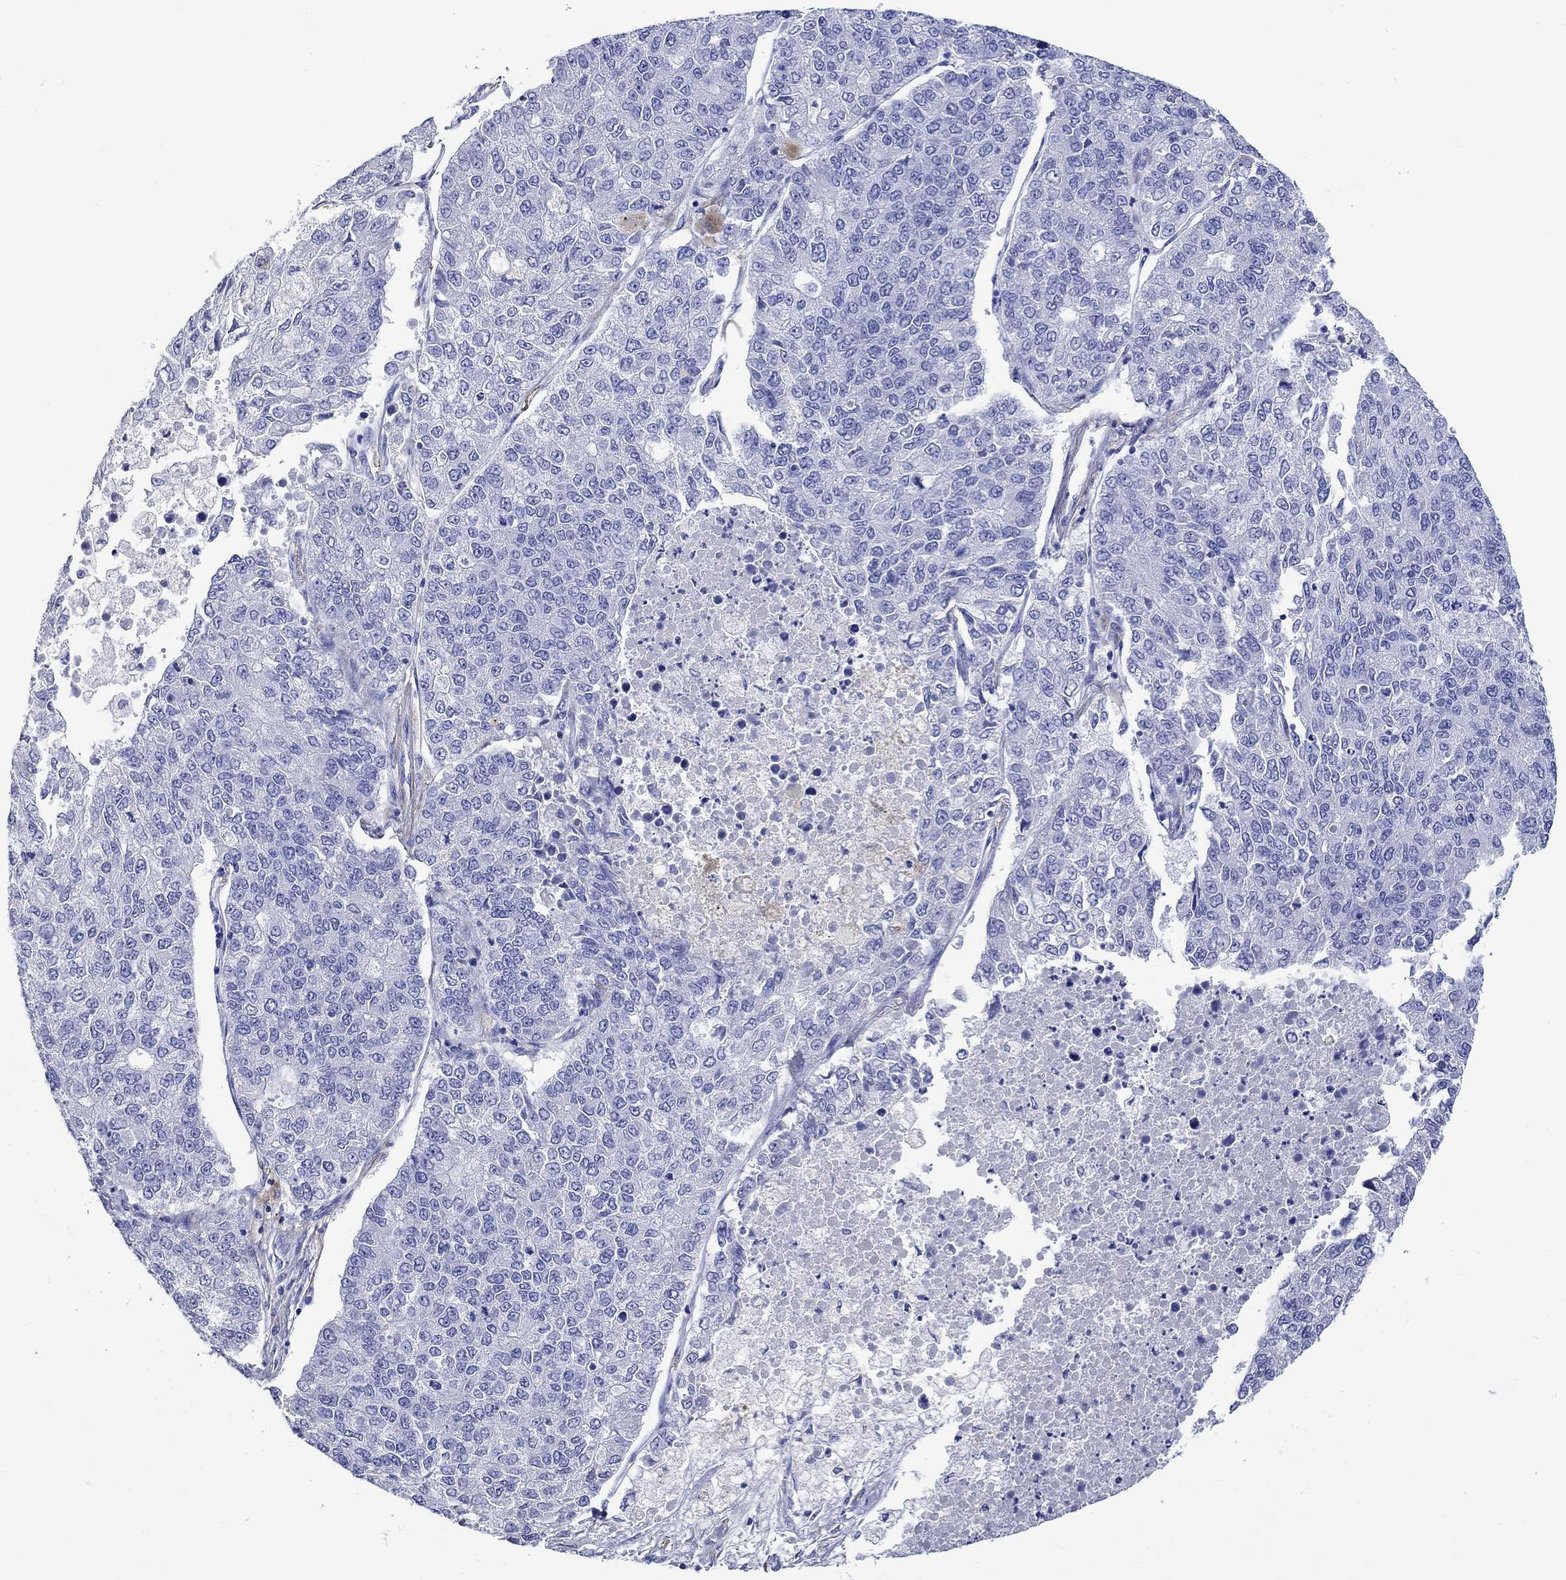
{"staining": {"intensity": "negative", "quantity": "none", "location": "none"}, "tissue": "lung cancer", "cell_type": "Tumor cells", "image_type": "cancer", "snomed": [{"axis": "morphology", "description": "Adenocarcinoma, NOS"}, {"axis": "topography", "description": "Lung"}], "caption": "The histopathology image demonstrates no significant positivity in tumor cells of adenocarcinoma (lung).", "gene": "KLHL35", "patient": {"sex": "male", "age": 49}}